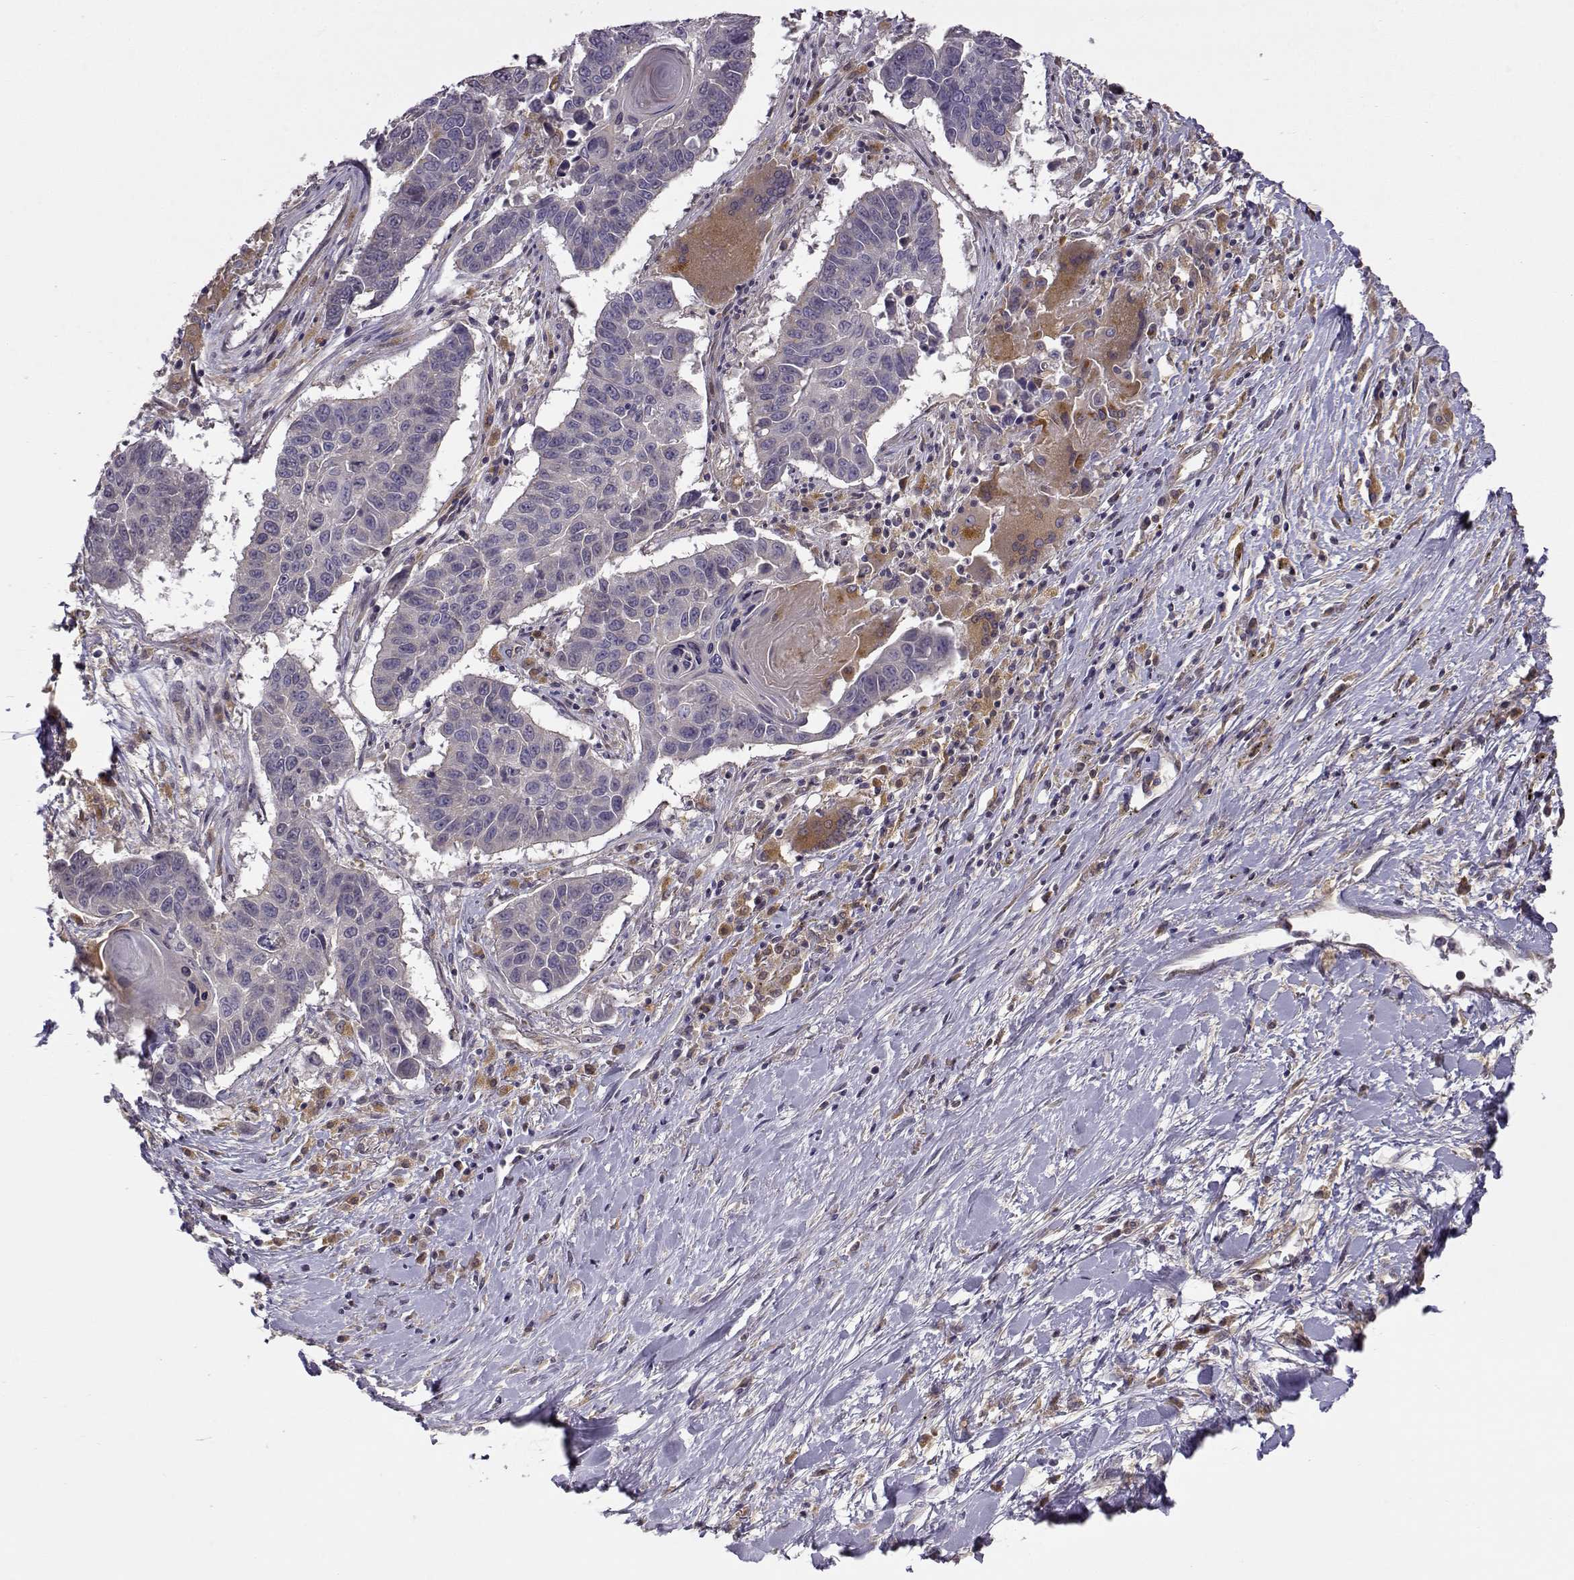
{"staining": {"intensity": "negative", "quantity": "none", "location": "none"}, "tissue": "lung cancer", "cell_type": "Tumor cells", "image_type": "cancer", "snomed": [{"axis": "morphology", "description": "Squamous cell carcinoma, NOS"}, {"axis": "topography", "description": "Lung"}], "caption": "The micrograph shows no staining of tumor cells in lung cancer.", "gene": "CRIM1", "patient": {"sex": "male", "age": 73}}